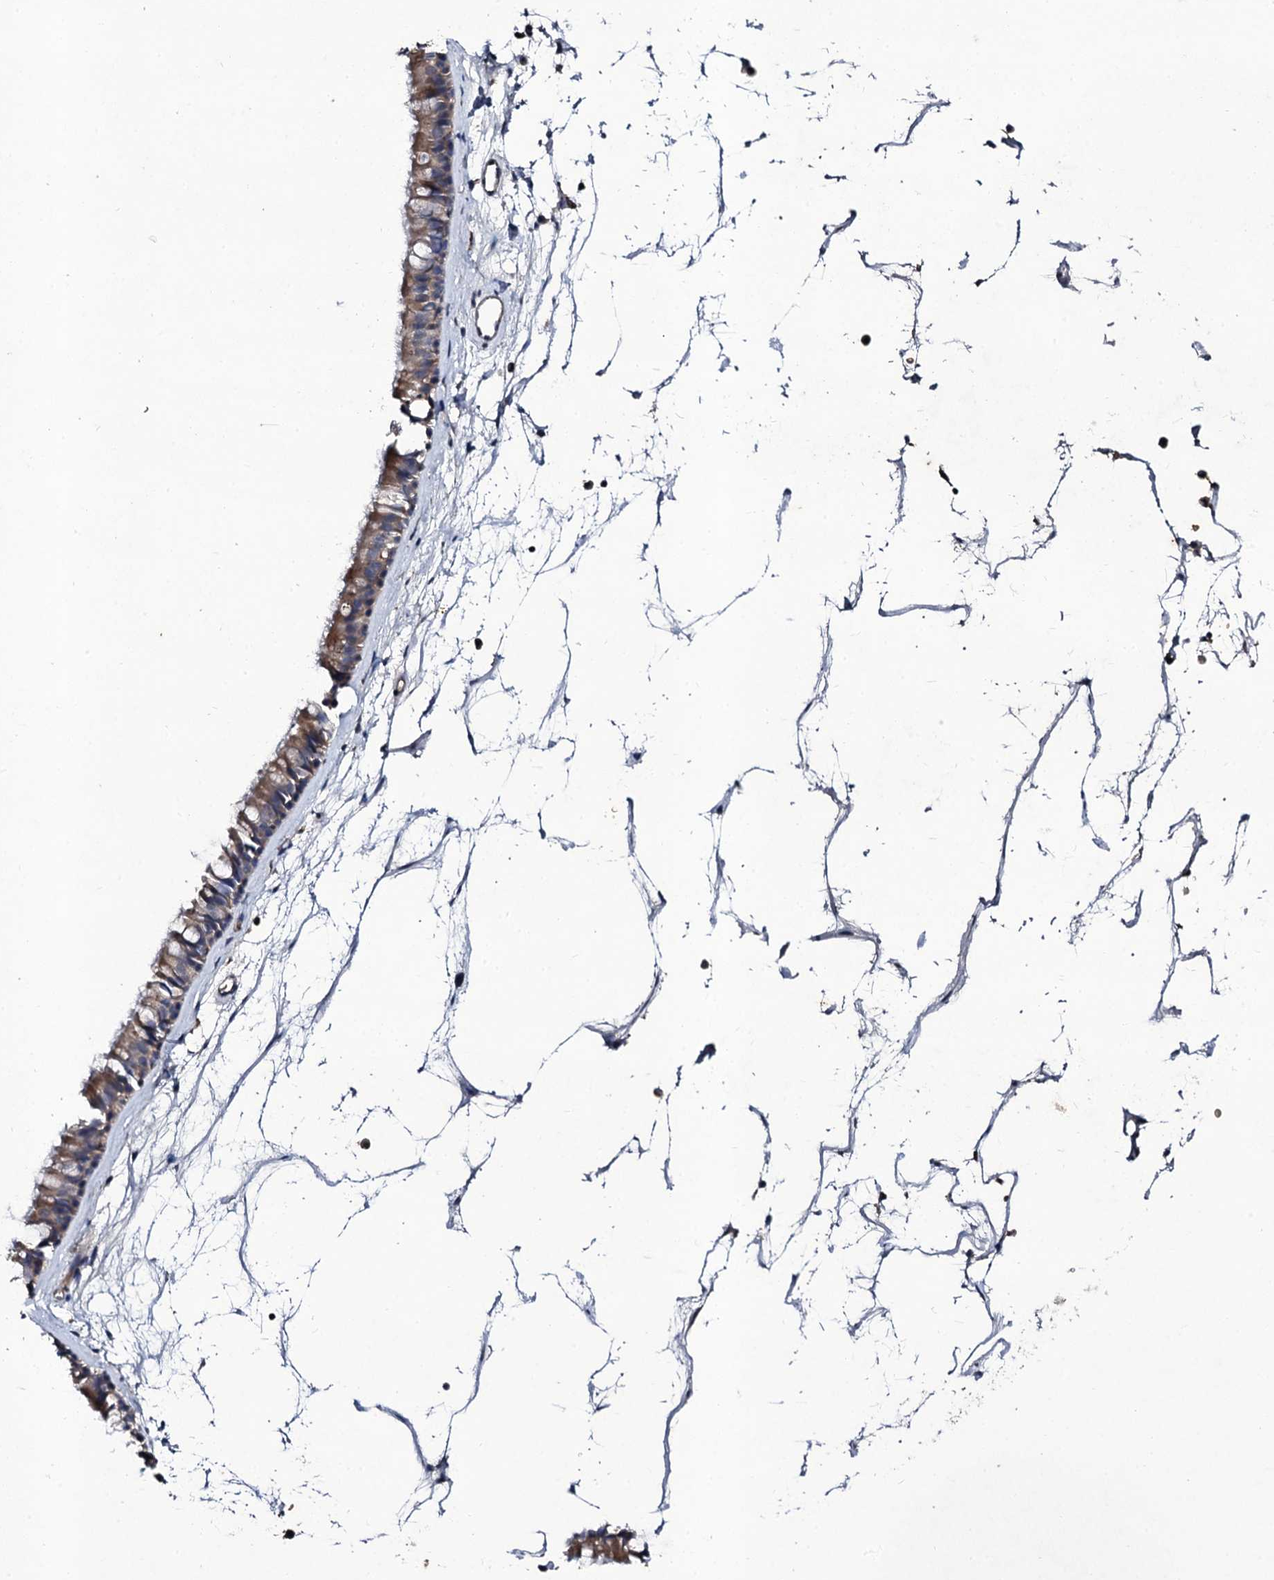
{"staining": {"intensity": "moderate", "quantity": ">75%", "location": "cytoplasmic/membranous"}, "tissue": "nasopharynx", "cell_type": "Respiratory epithelial cells", "image_type": "normal", "snomed": [{"axis": "morphology", "description": "Normal tissue, NOS"}, {"axis": "topography", "description": "Nasopharynx"}], "caption": "Protein staining of unremarkable nasopharynx displays moderate cytoplasmic/membranous staining in approximately >75% of respiratory epithelial cells.", "gene": "LRRC28", "patient": {"sex": "male", "age": 64}}